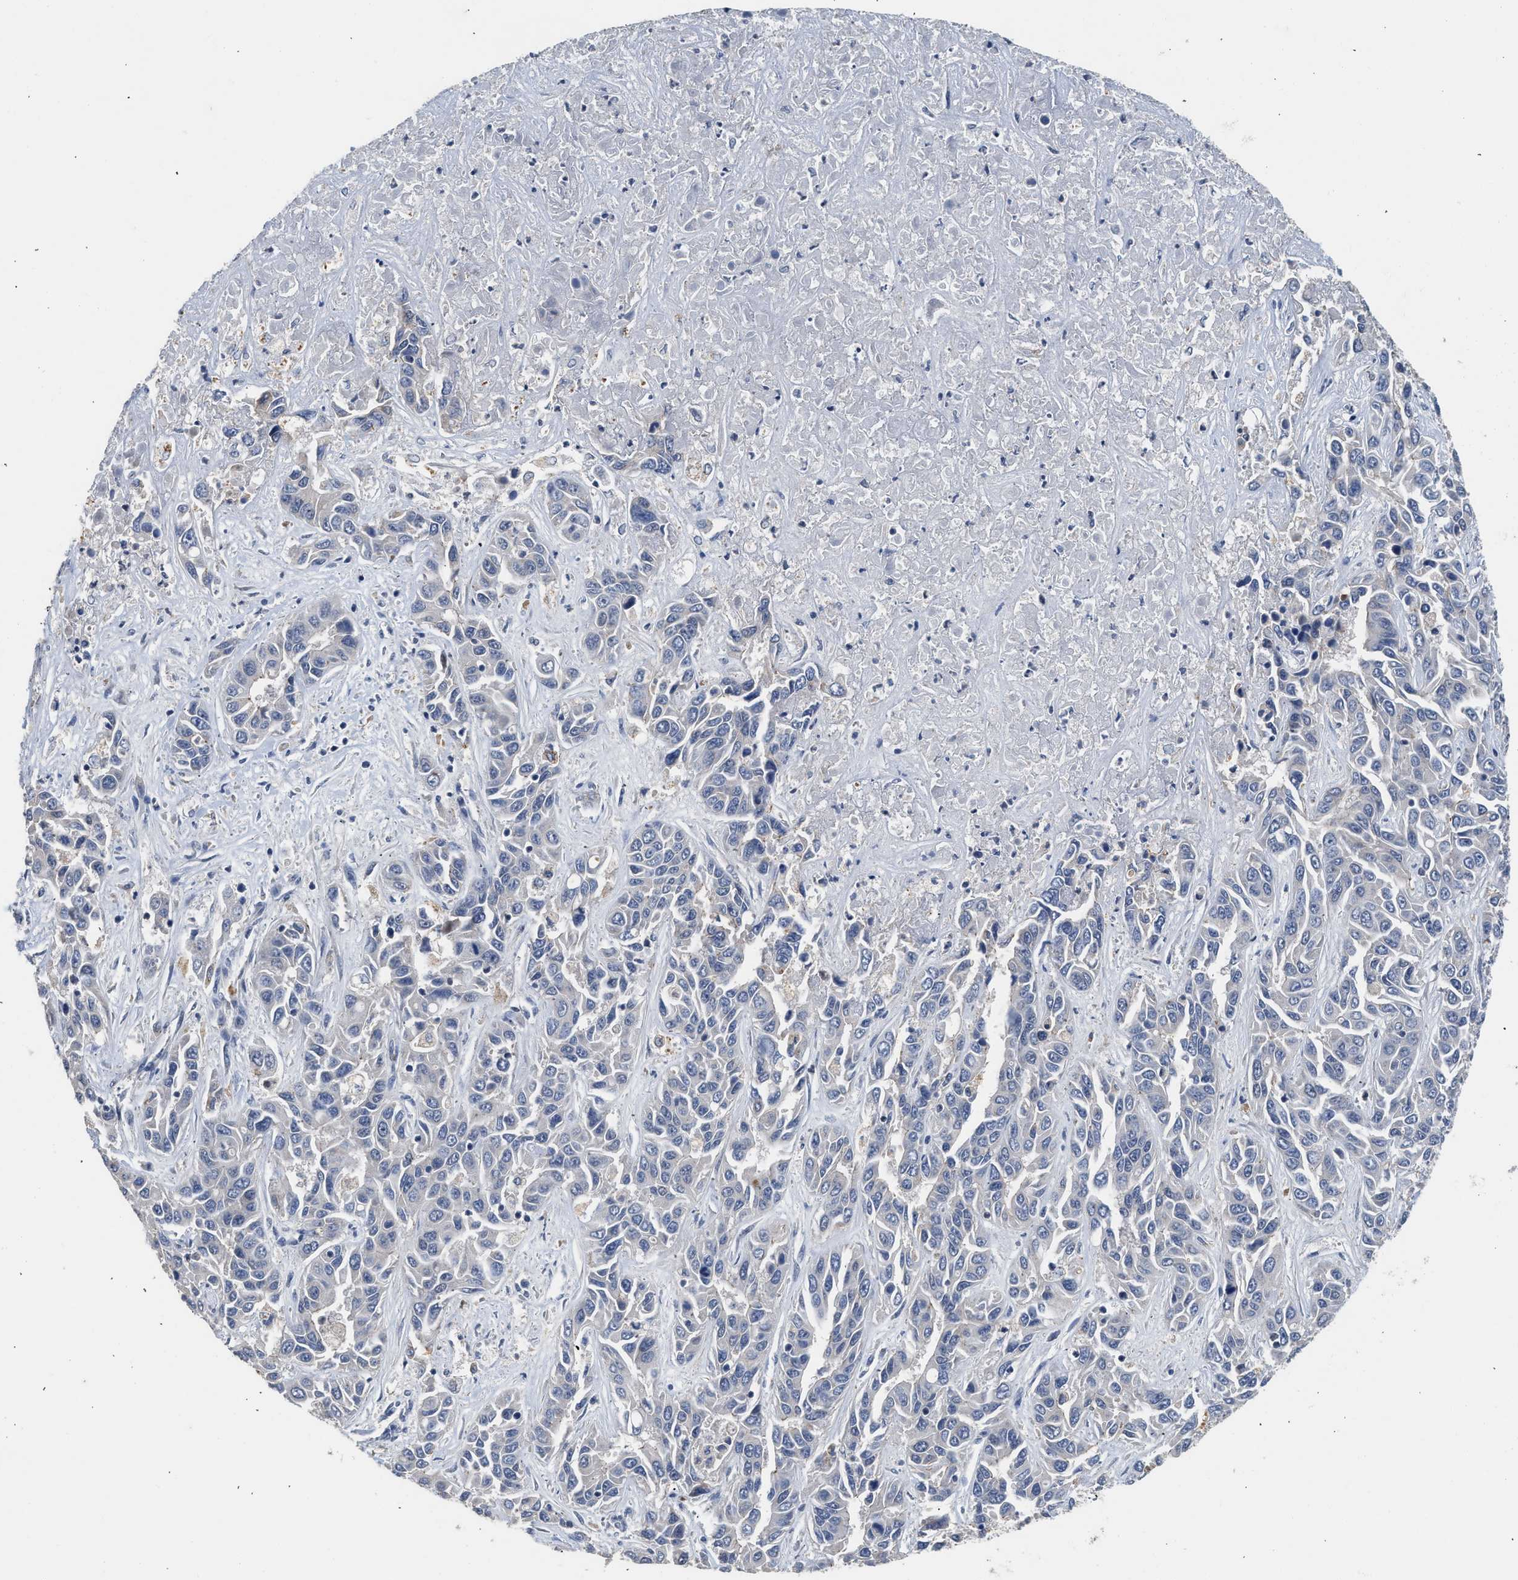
{"staining": {"intensity": "negative", "quantity": "none", "location": "none"}, "tissue": "liver cancer", "cell_type": "Tumor cells", "image_type": "cancer", "snomed": [{"axis": "morphology", "description": "Cholangiocarcinoma"}, {"axis": "topography", "description": "Liver"}], "caption": "DAB (3,3'-diaminobenzidine) immunohistochemical staining of liver cholangiocarcinoma reveals no significant expression in tumor cells. The staining is performed using DAB brown chromogen with nuclei counter-stained in using hematoxylin.", "gene": "CSF3R", "patient": {"sex": "female", "age": 52}}